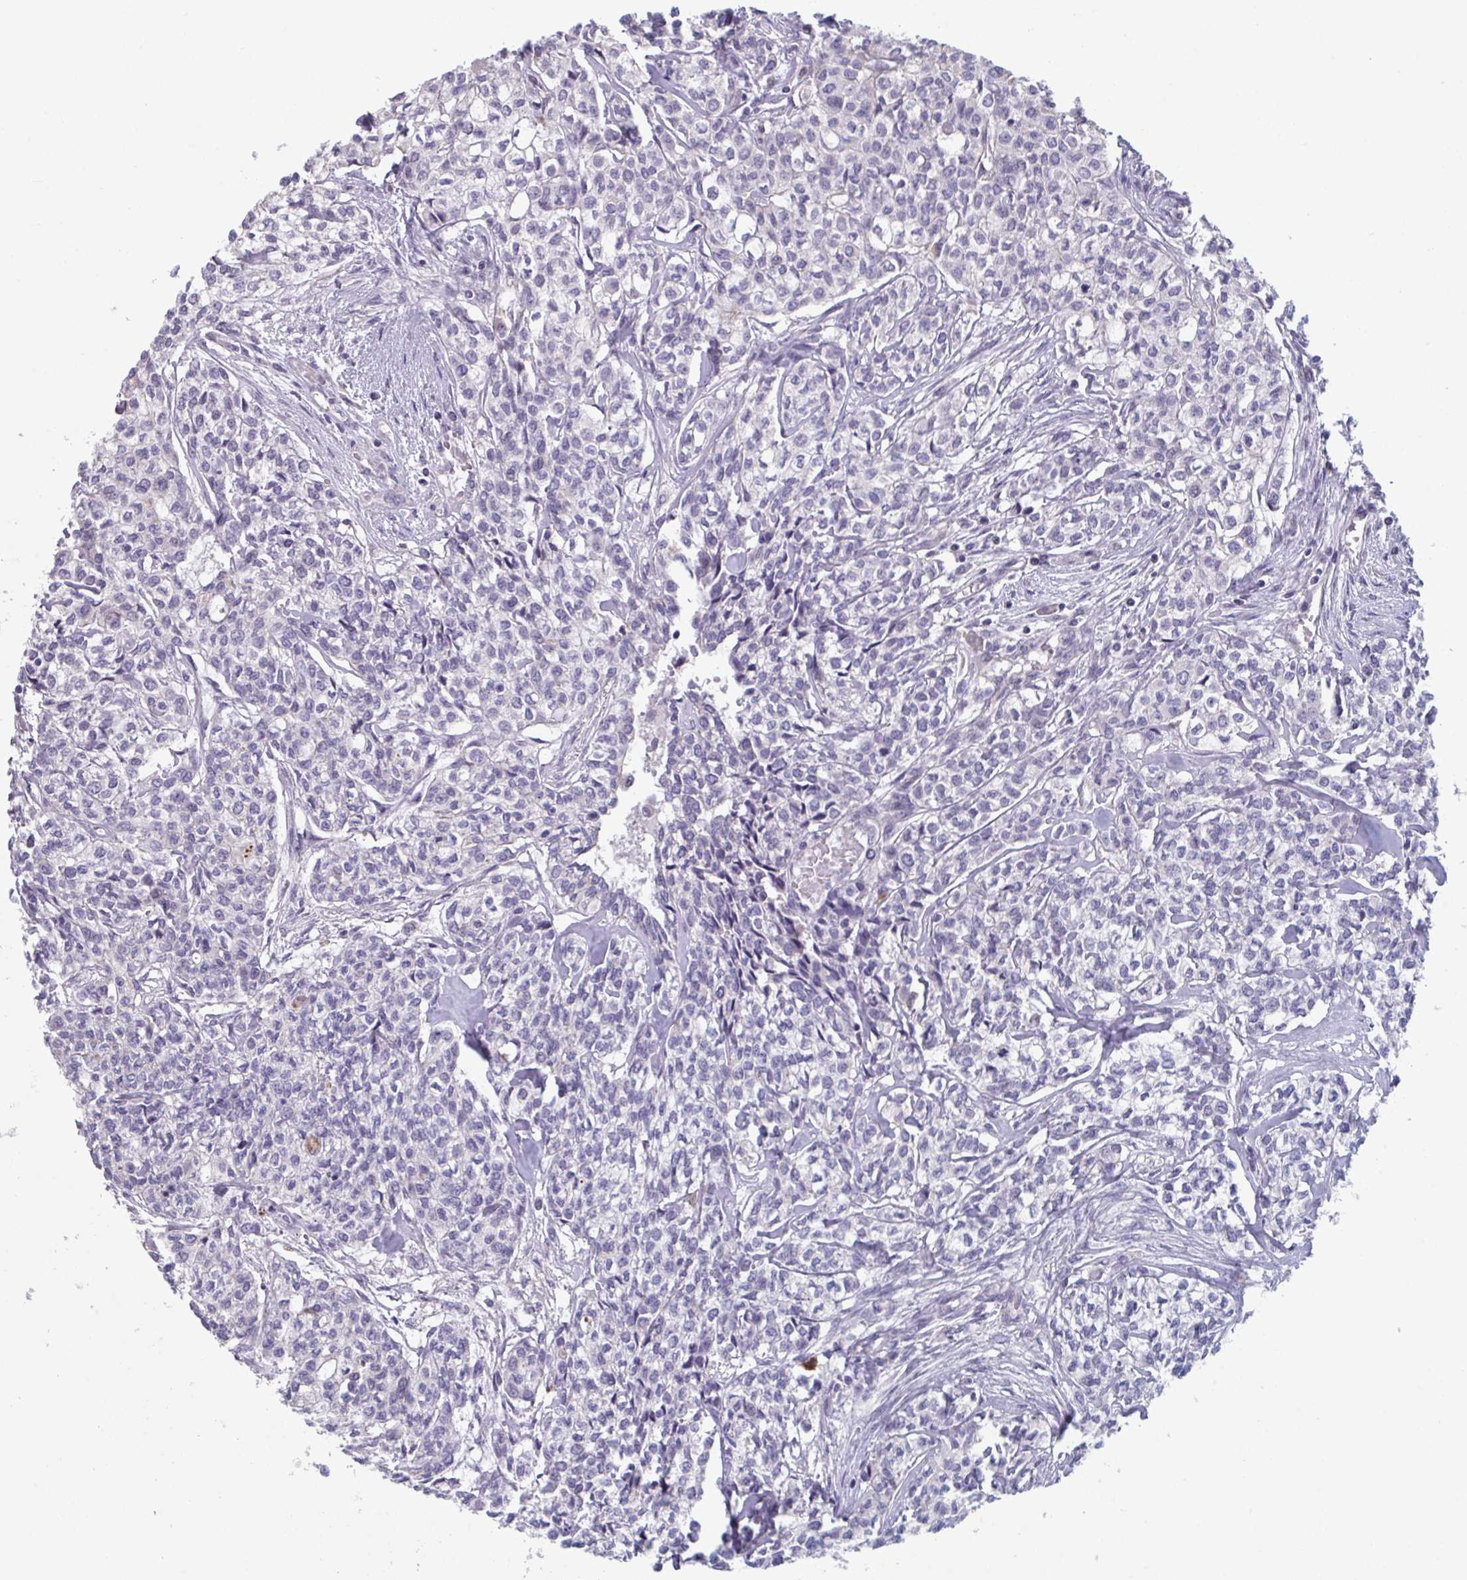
{"staining": {"intensity": "negative", "quantity": "none", "location": "none"}, "tissue": "head and neck cancer", "cell_type": "Tumor cells", "image_type": "cancer", "snomed": [{"axis": "morphology", "description": "Adenocarcinoma, NOS"}, {"axis": "topography", "description": "Head-Neck"}], "caption": "Immunohistochemical staining of human adenocarcinoma (head and neck) demonstrates no significant positivity in tumor cells.", "gene": "TNFSF10", "patient": {"sex": "male", "age": 81}}